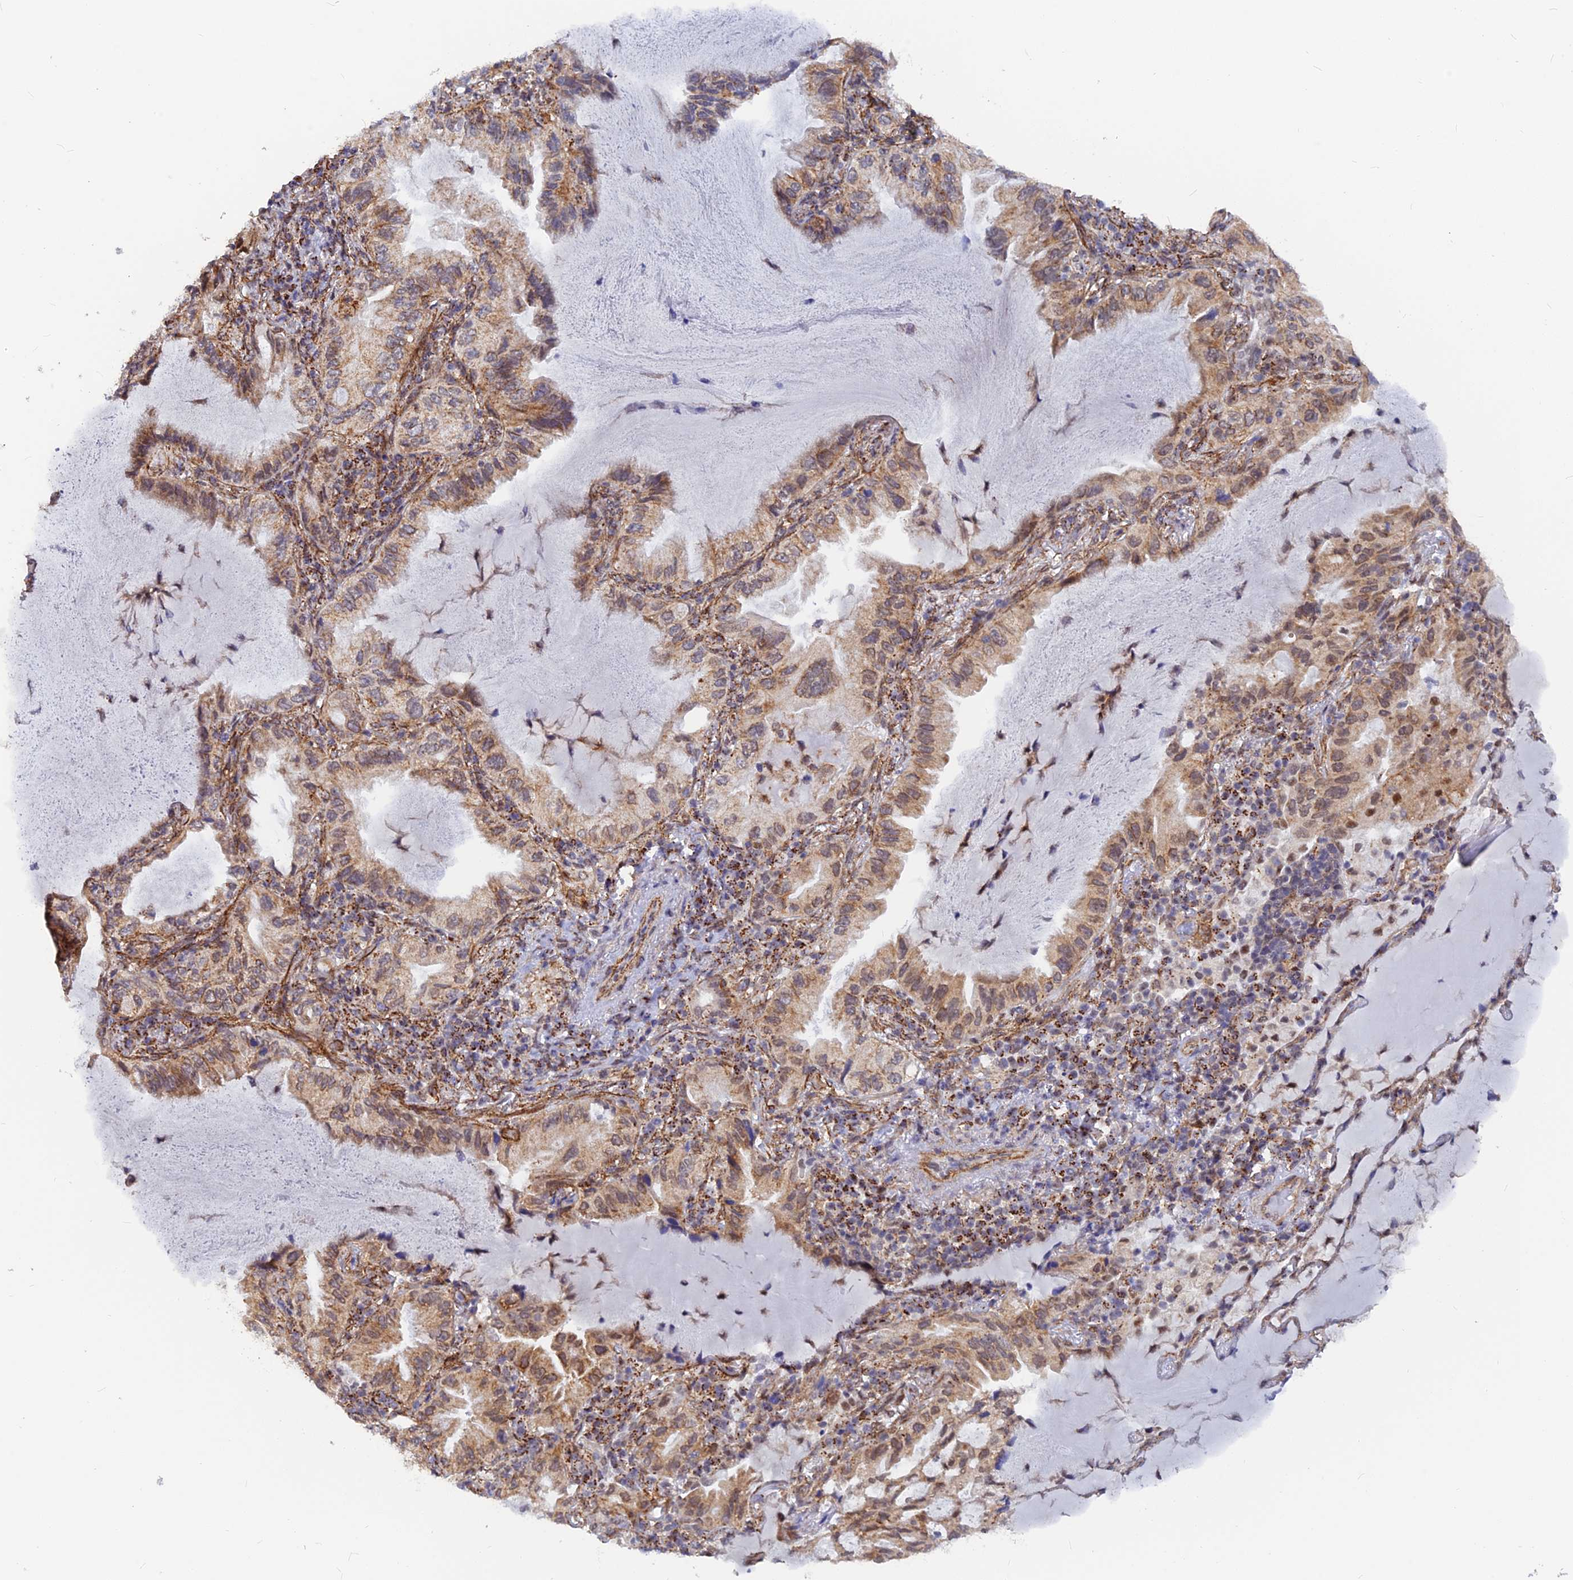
{"staining": {"intensity": "moderate", "quantity": ">75%", "location": "cytoplasmic/membranous,nuclear"}, "tissue": "lung cancer", "cell_type": "Tumor cells", "image_type": "cancer", "snomed": [{"axis": "morphology", "description": "Adenocarcinoma, NOS"}, {"axis": "topography", "description": "Lung"}], "caption": "Immunohistochemistry (IHC) staining of lung cancer, which exhibits medium levels of moderate cytoplasmic/membranous and nuclear positivity in approximately >75% of tumor cells indicating moderate cytoplasmic/membranous and nuclear protein positivity. The staining was performed using DAB (brown) for protein detection and nuclei were counterstained in hematoxylin (blue).", "gene": "VSTM2L", "patient": {"sex": "female", "age": 69}}